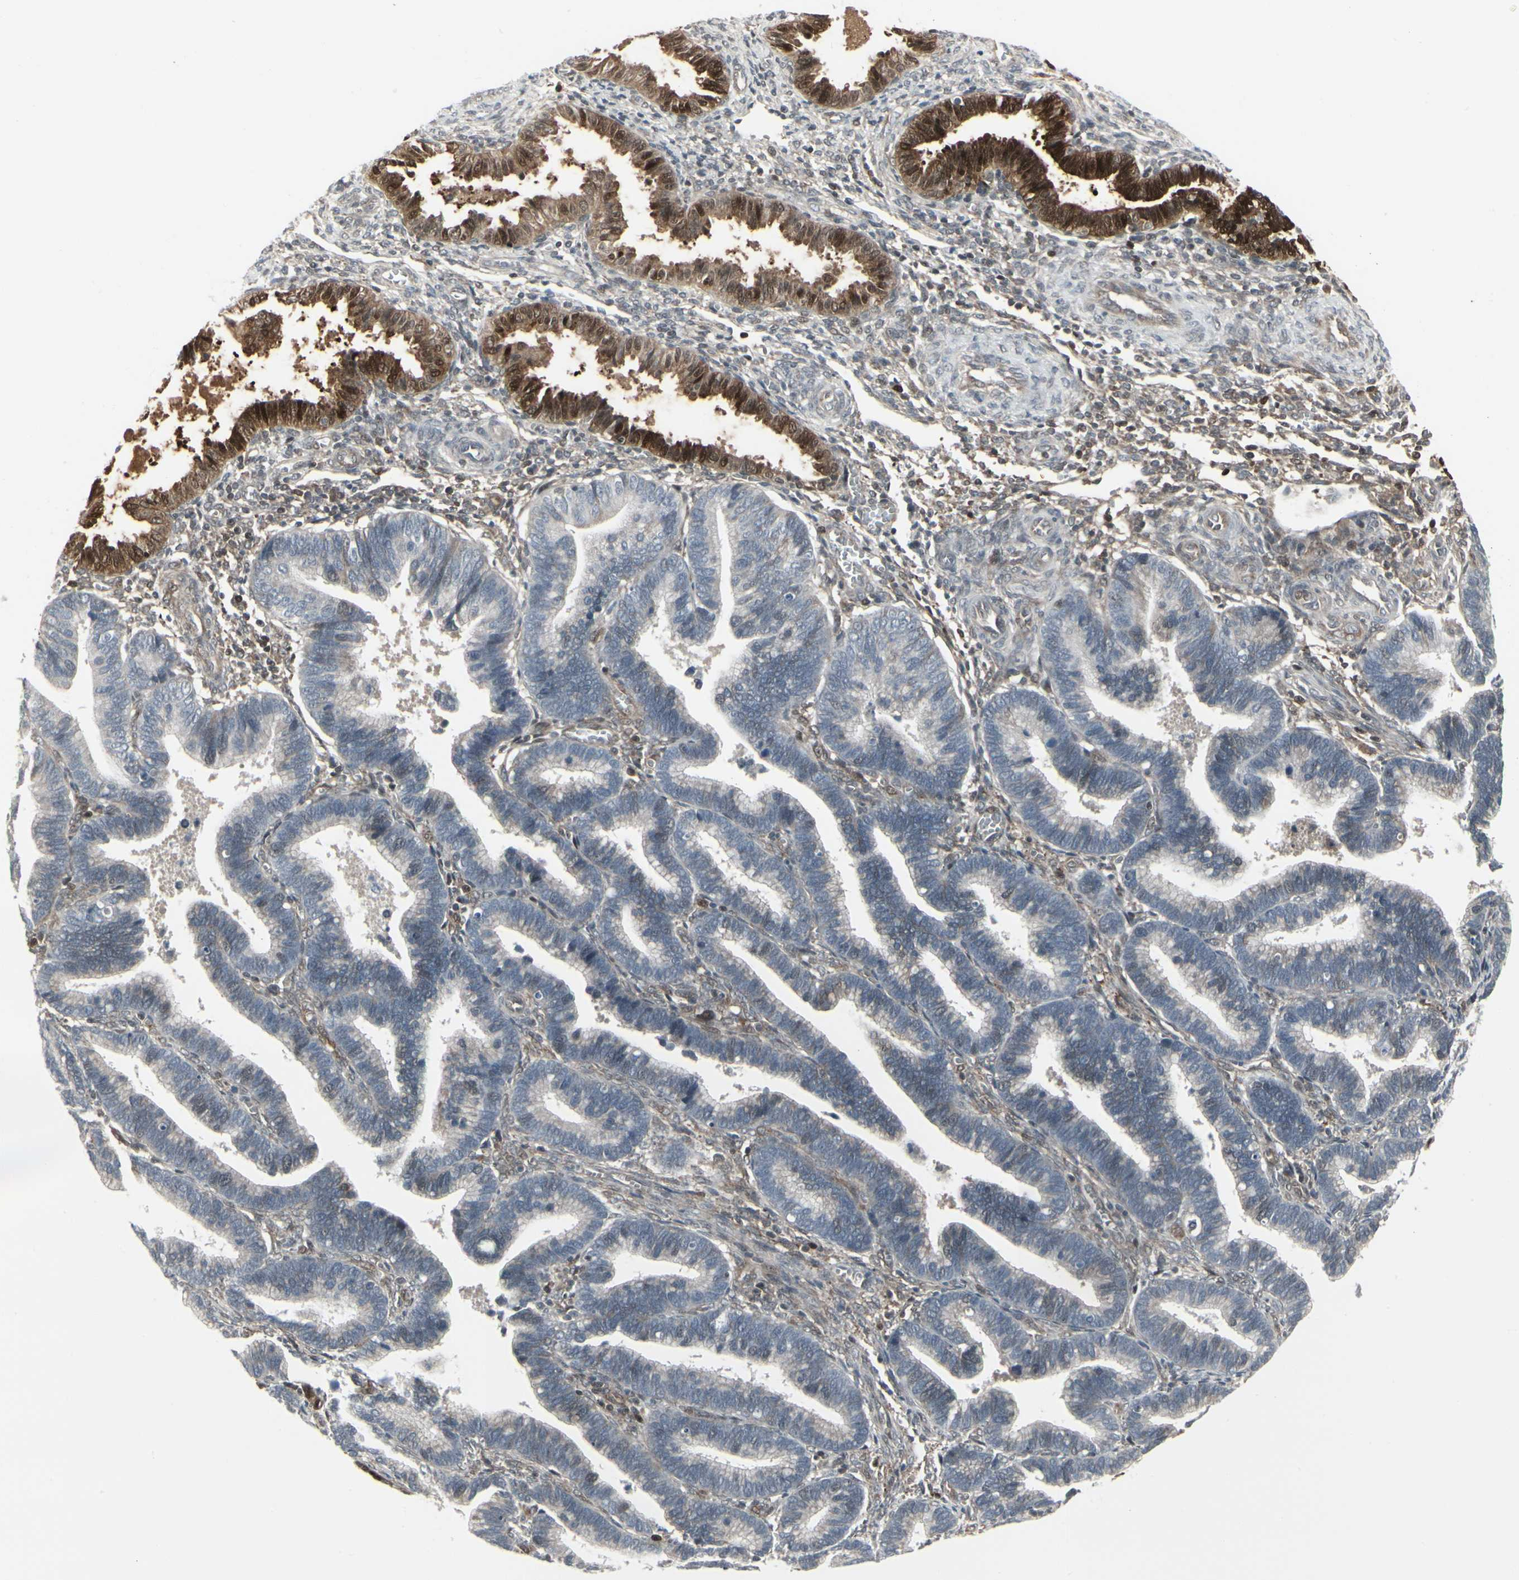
{"staining": {"intensity": "weak", "quantity": "25%-75%", "location": "cytoplasmic/membranous,nuclear"}, "tissue": "endometrium", "cell_type": "Cells in endometrial stroma", "image_type": "normal", "snomed": [{"axis": "morphology", "description": "Normal tissue, NOS"}, {"axis": "topography", "description": "Endometrium"}], "caption": "Normal endometrium exhibits weak cytoplasmic/membranous,nuclear expression in approximately 25%-75% of cells in endometrial stroma, visualized by immunohistochemistry.", "gene": "IGFBP6", "patient": {"sex": "female", "age": 36}}